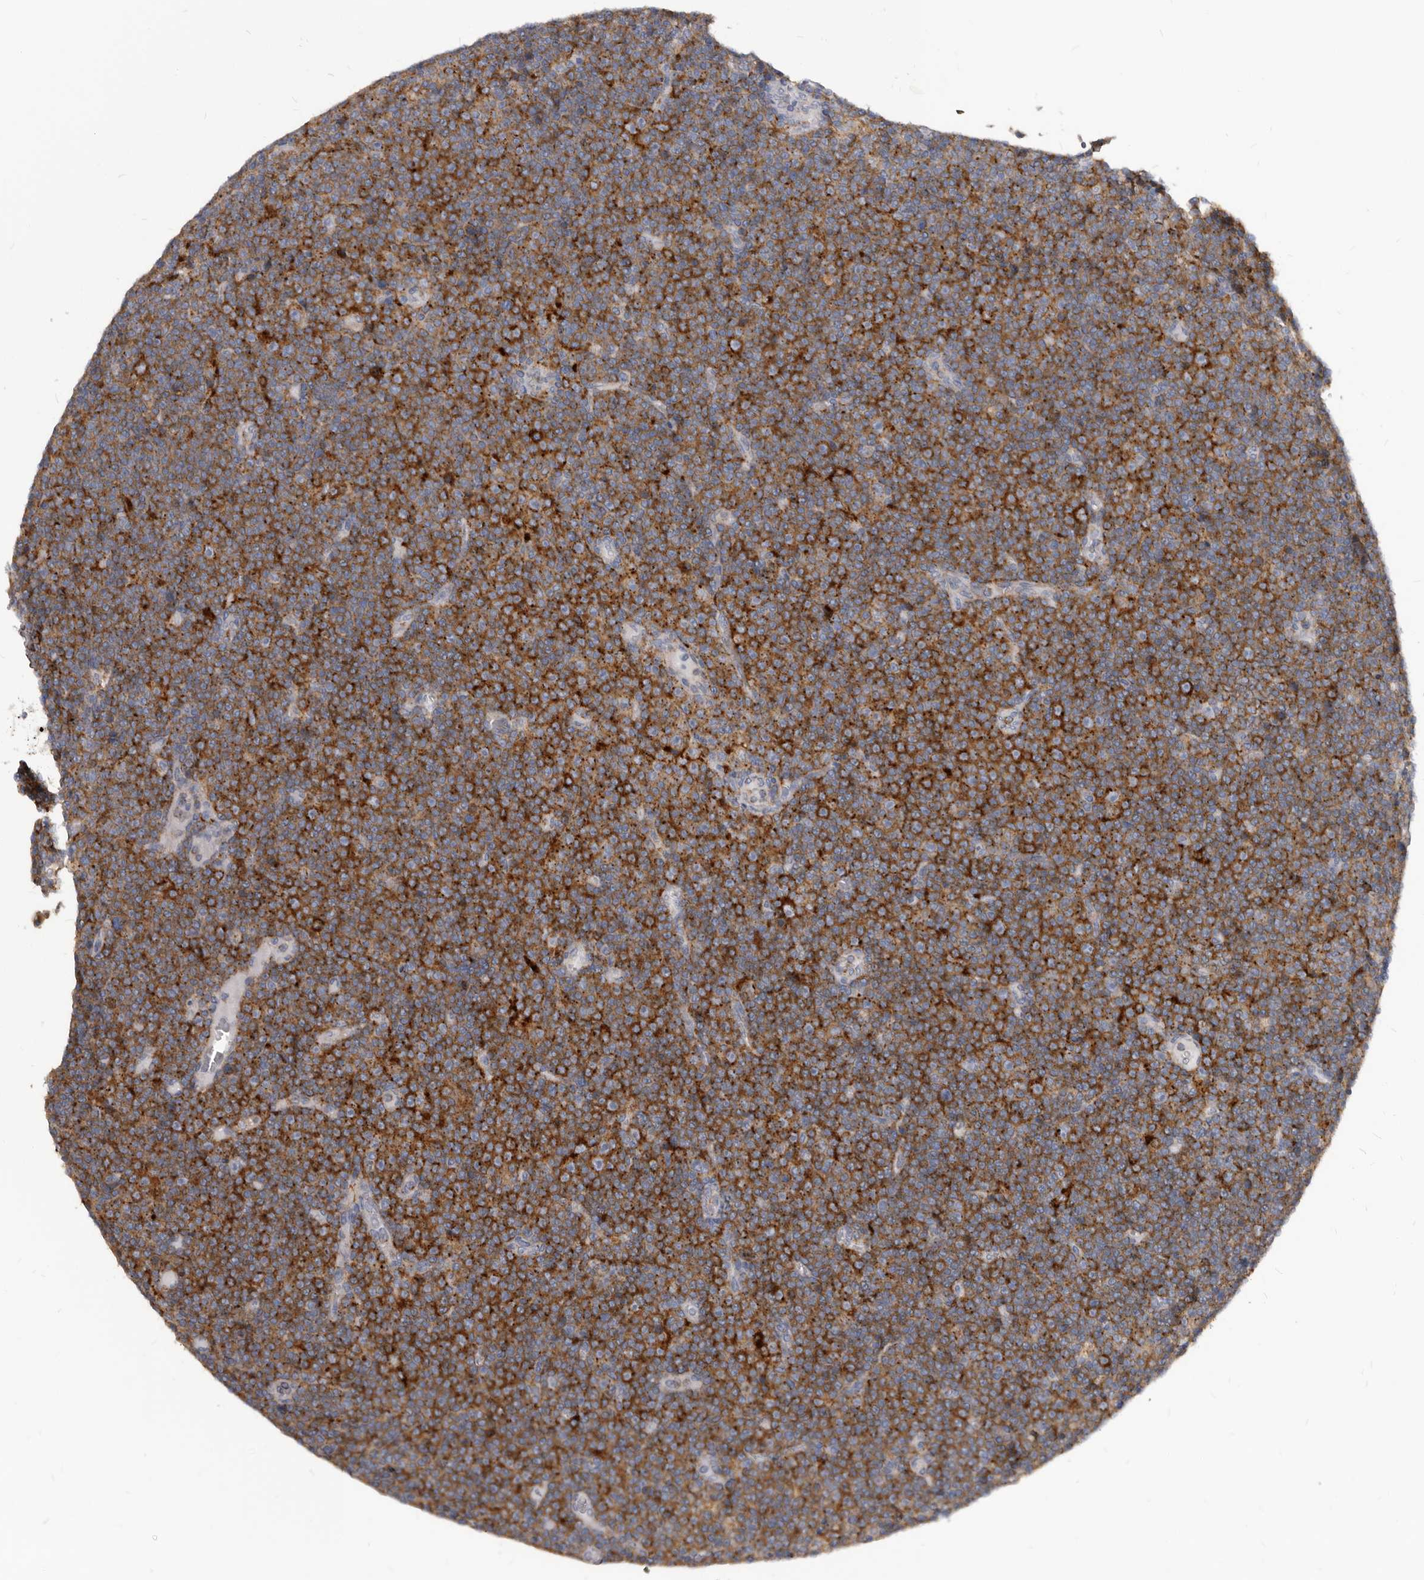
{"staining": {"intensity": "strong", "quantity": "25%-75%", "location": "cytoplasmic/membranous"}, "tissue": "lymphoma", "cell_type": "Tumor cells", "image_type": "cancer", "snomed": [{"axis": "morphology", "description": "Malignant lymphoma, non-Hodgkin's type, Low grade"}, {"axis": "topography", "description": "Lymph node"}], "caption": "Immunohistochemical staining of human lymphoma reveals high levels of strong cytoplasmic/membranous protein staining in about 25%-75% of tumor cells.", "gene": "PI4K2A", "patient": {"sex": "female", "age": 67}}